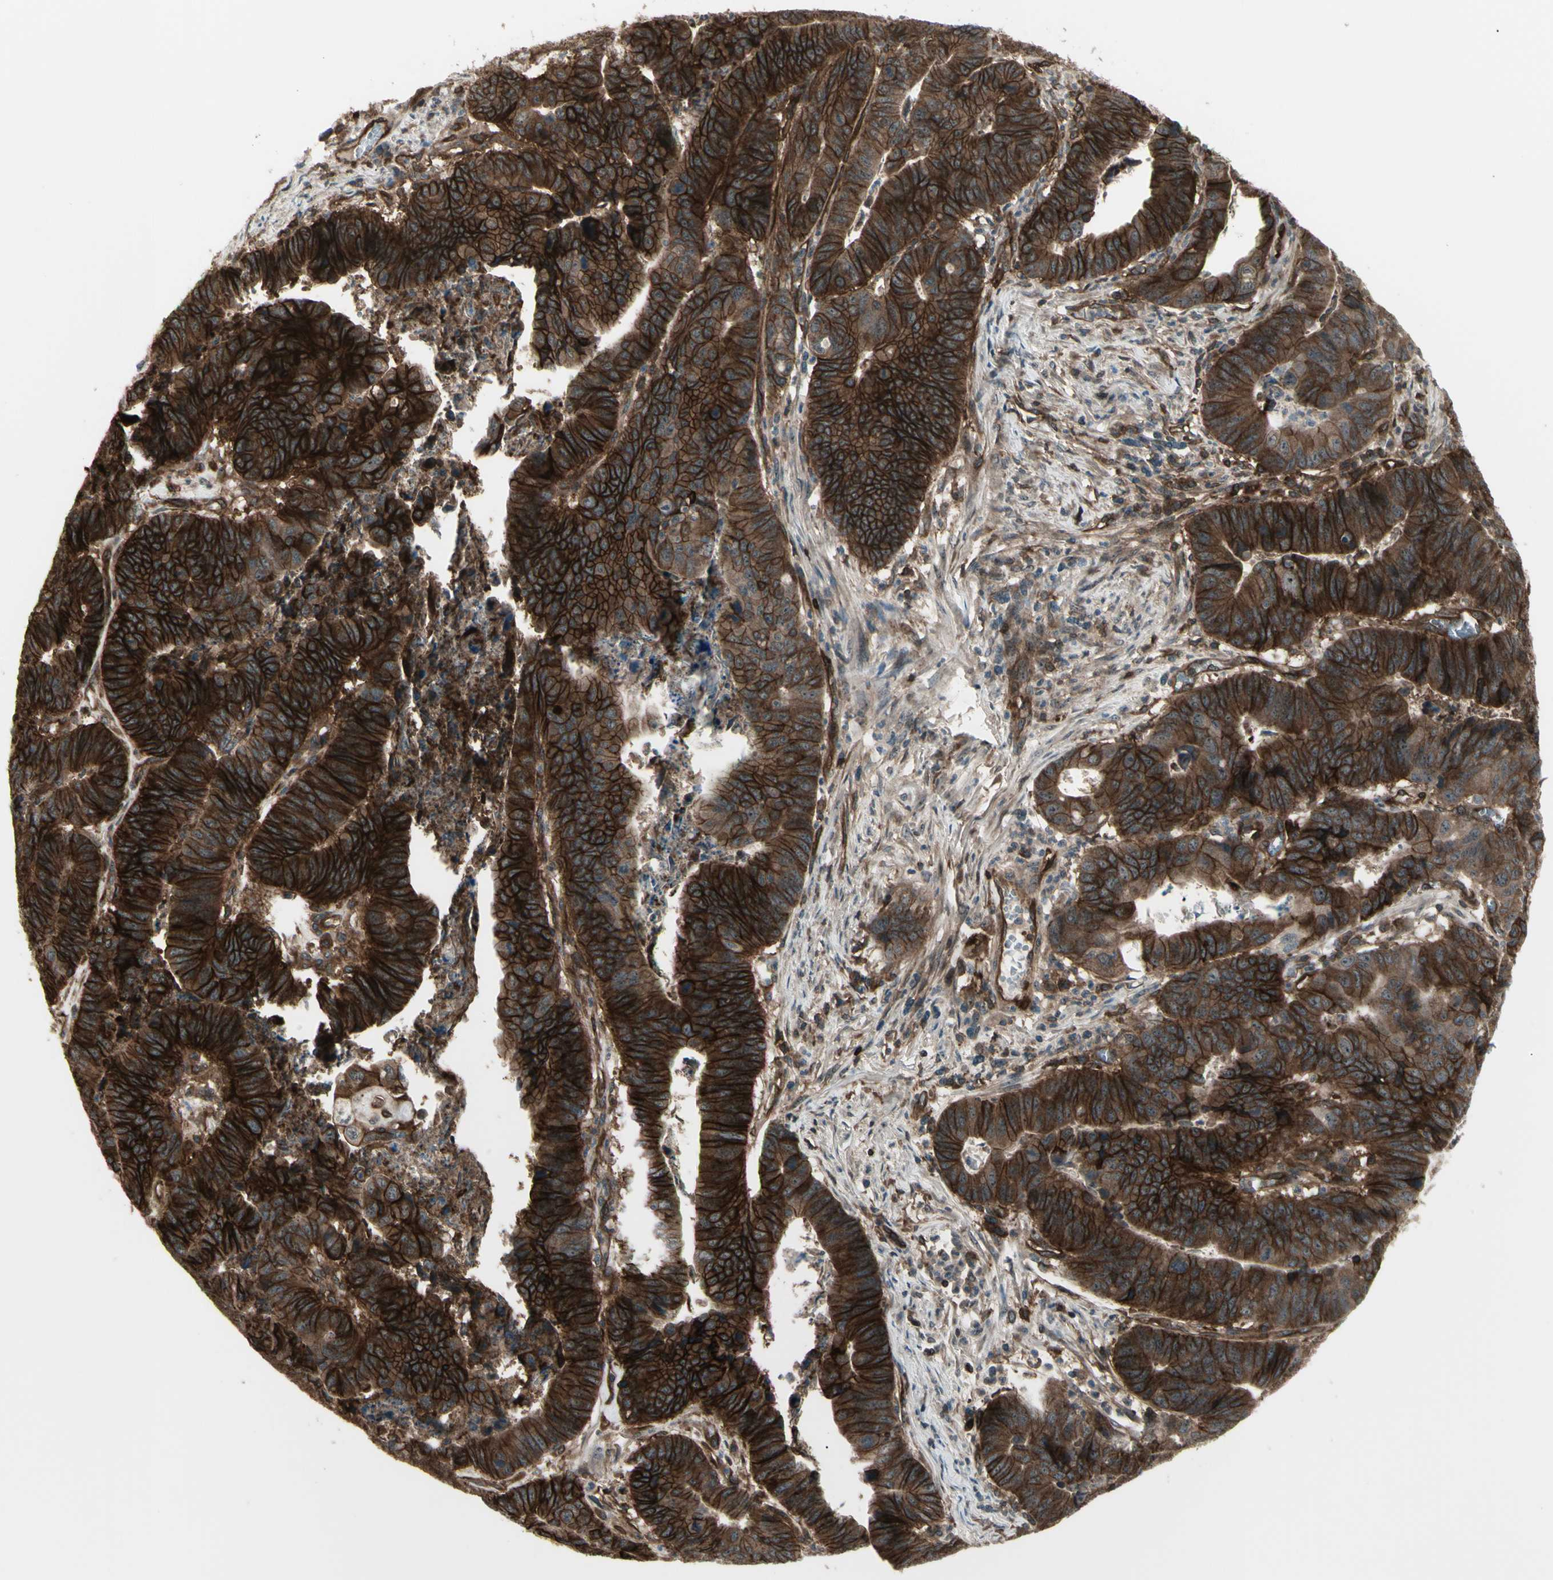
{"staining": {"intensity": "strong", "quantity": ">75%", "location": "cytoplasmic/membranous"}, "tissue": "stomach cancer", "cell_type": "Tumor cells", "image_type": "cancer", "snomed": [{"axis": "morphology", "description": "Adenocarcinoma, NOS"}, {"axis": "topography", "description": "Stomach, lower"}], "caption": "This histopathology image reveals immunohistochemistry (IHC) staining of stomach adenocarcinoma, with high strong cytoplasmic/membranous expression in about >75% of tumor cells.", "gene": "FXYD5", "patient": {"sex": "male", "age": 77}}